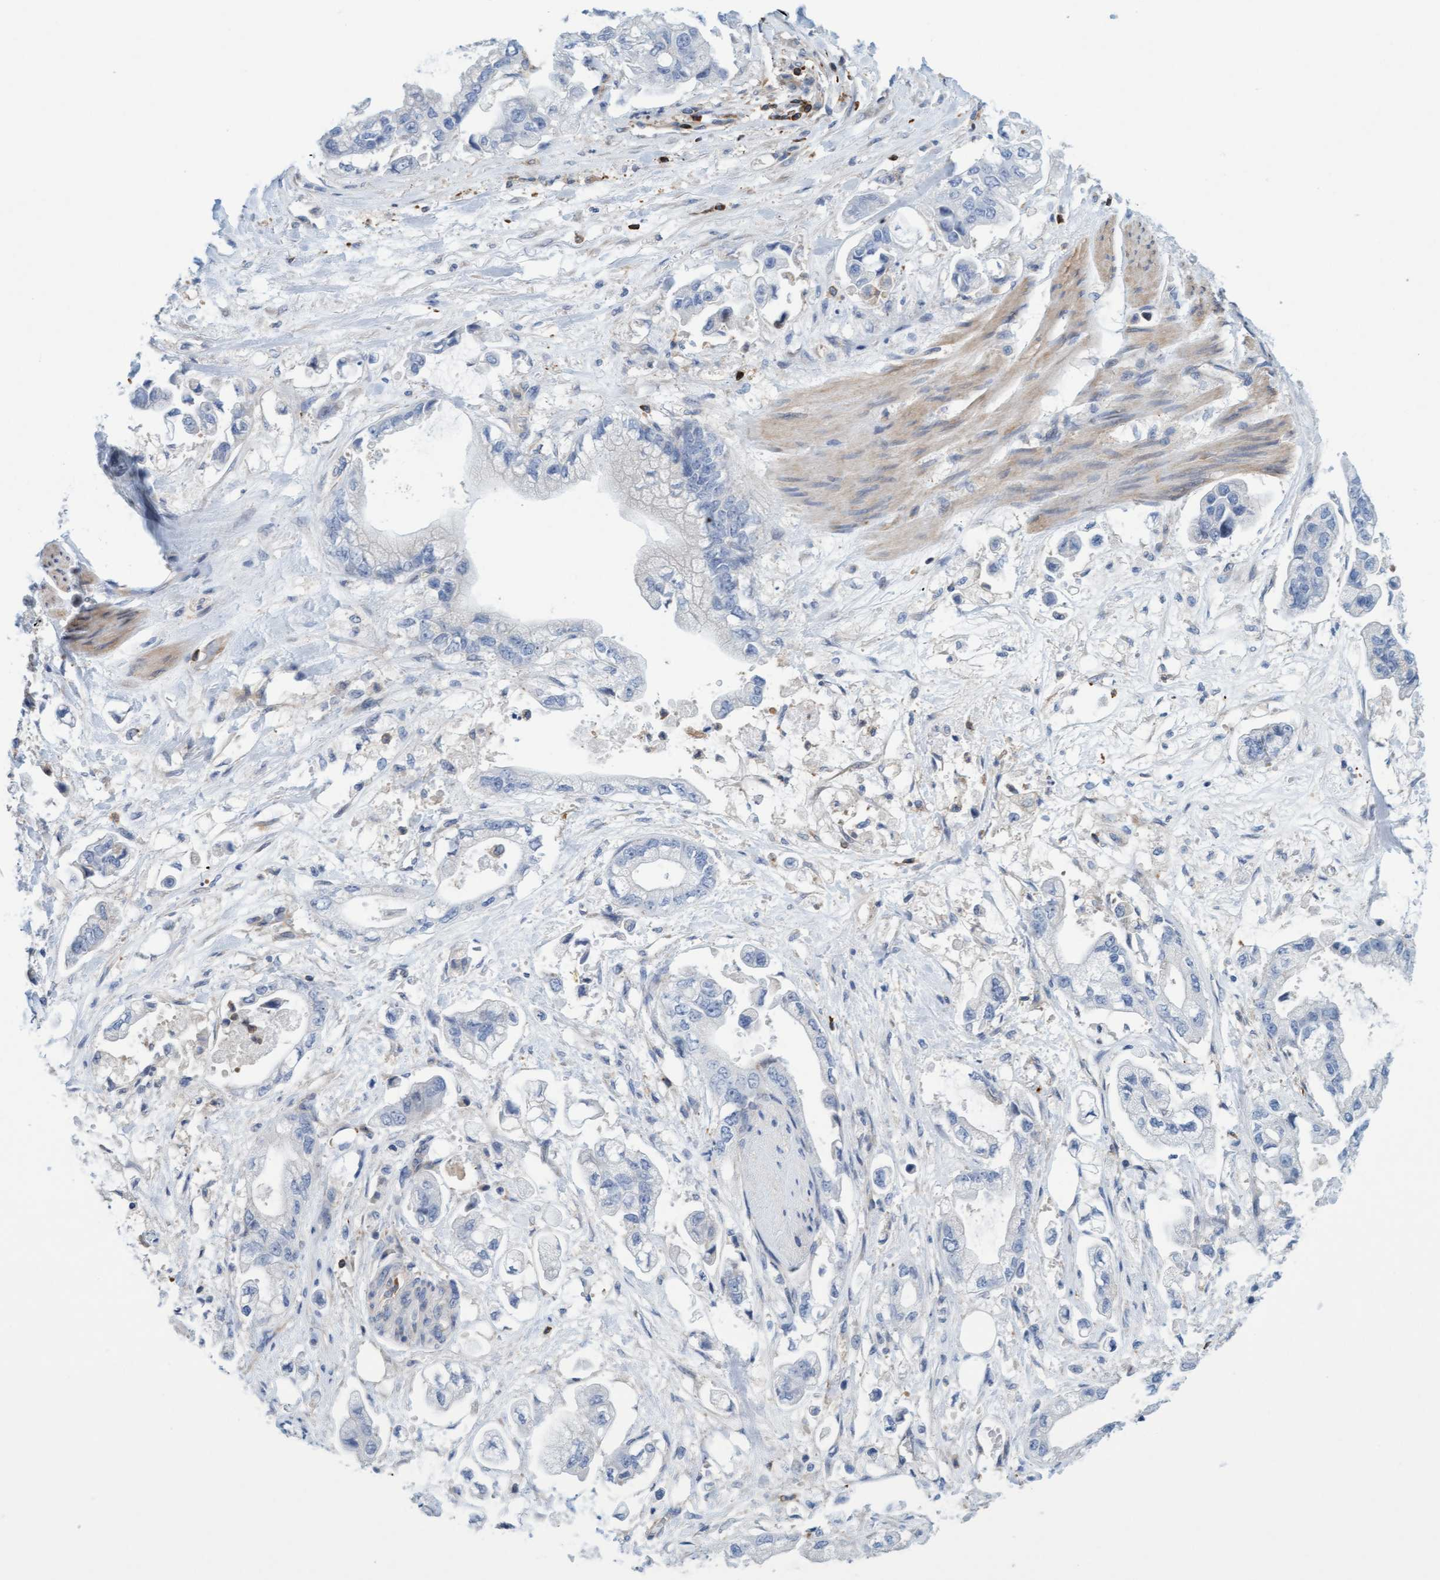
{"staining": {"intensity": "negative", "quantity": "none", "location": "none"}, "tissue": "stomach cancer", "cell_type": "Tumor cells", "image_type": "cancer", "snomed": [{"axis": "morphology", "description": "Normal tissue, NOS"}, {"axis": "morphology", "description": "Adenocarcinoma, NOS"}, {"axis": "topography", "description": "Stomach"}], "caption": "This is an IHC micrograph of stomach adenocarcinoma. There is no expression in tumor cells.", "gene": "FNBP1", "patient": {"sex": "male", "age": 62}}